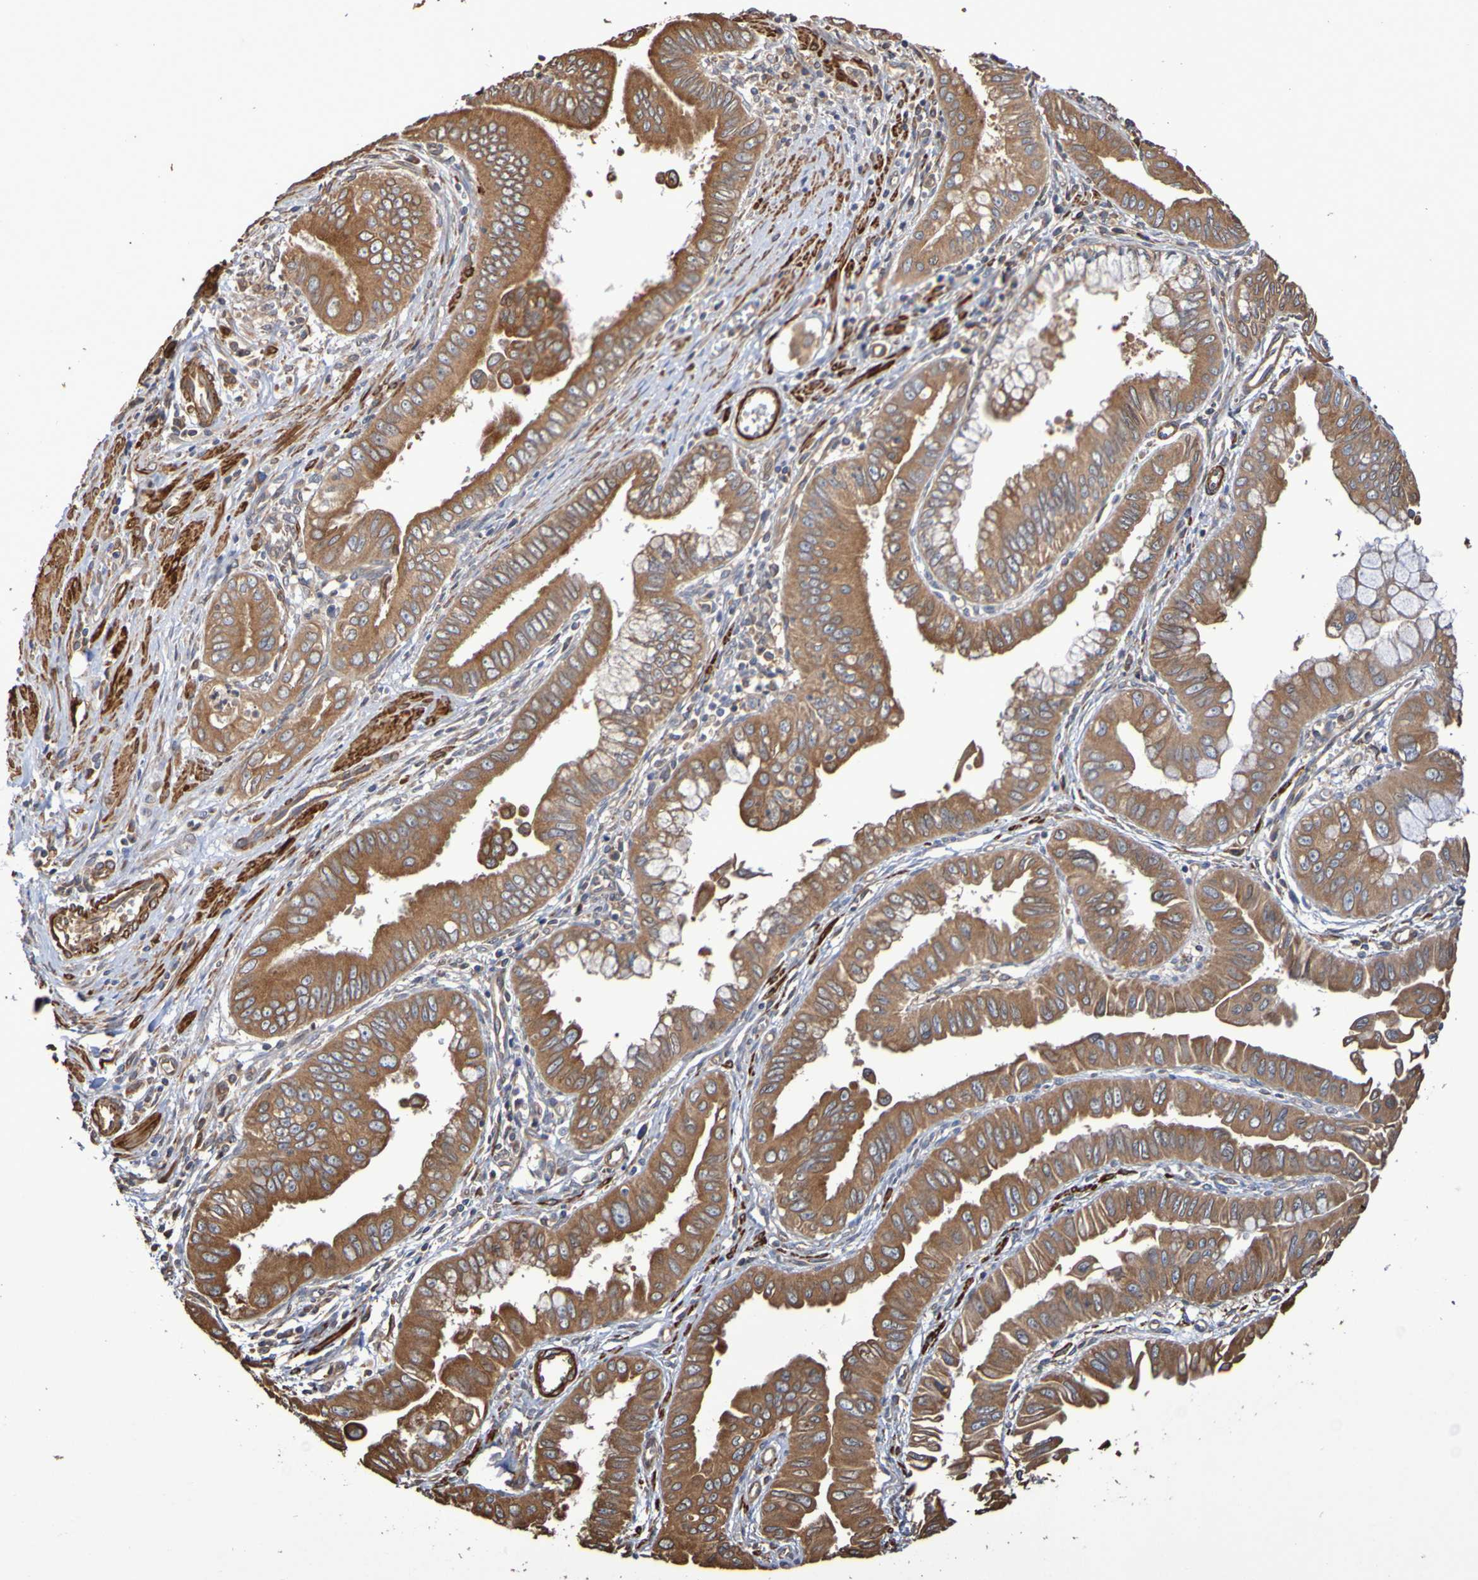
{"staining": {"intensity": "moderate", "quantity": ">75%", "location": "cytoplasmic/membranous"}, "tissue": "pancreatic cancer", "cell_type": "Tumor cells", "image_type": "cancer", "snomed": [{"axis": "morphology", "description": "Normal tissue, NOS"}, {"axis": "topography", "description": "Lymph node"}], "caption": "IHC (DAB) staining of human pancreatic cancer demonstrates moderate cytoplasmic/membranous protein positivity in approximately >75% of tumor cells.", "gene": "RAB11A", "patient": {"sex": "male", "age": 50}}